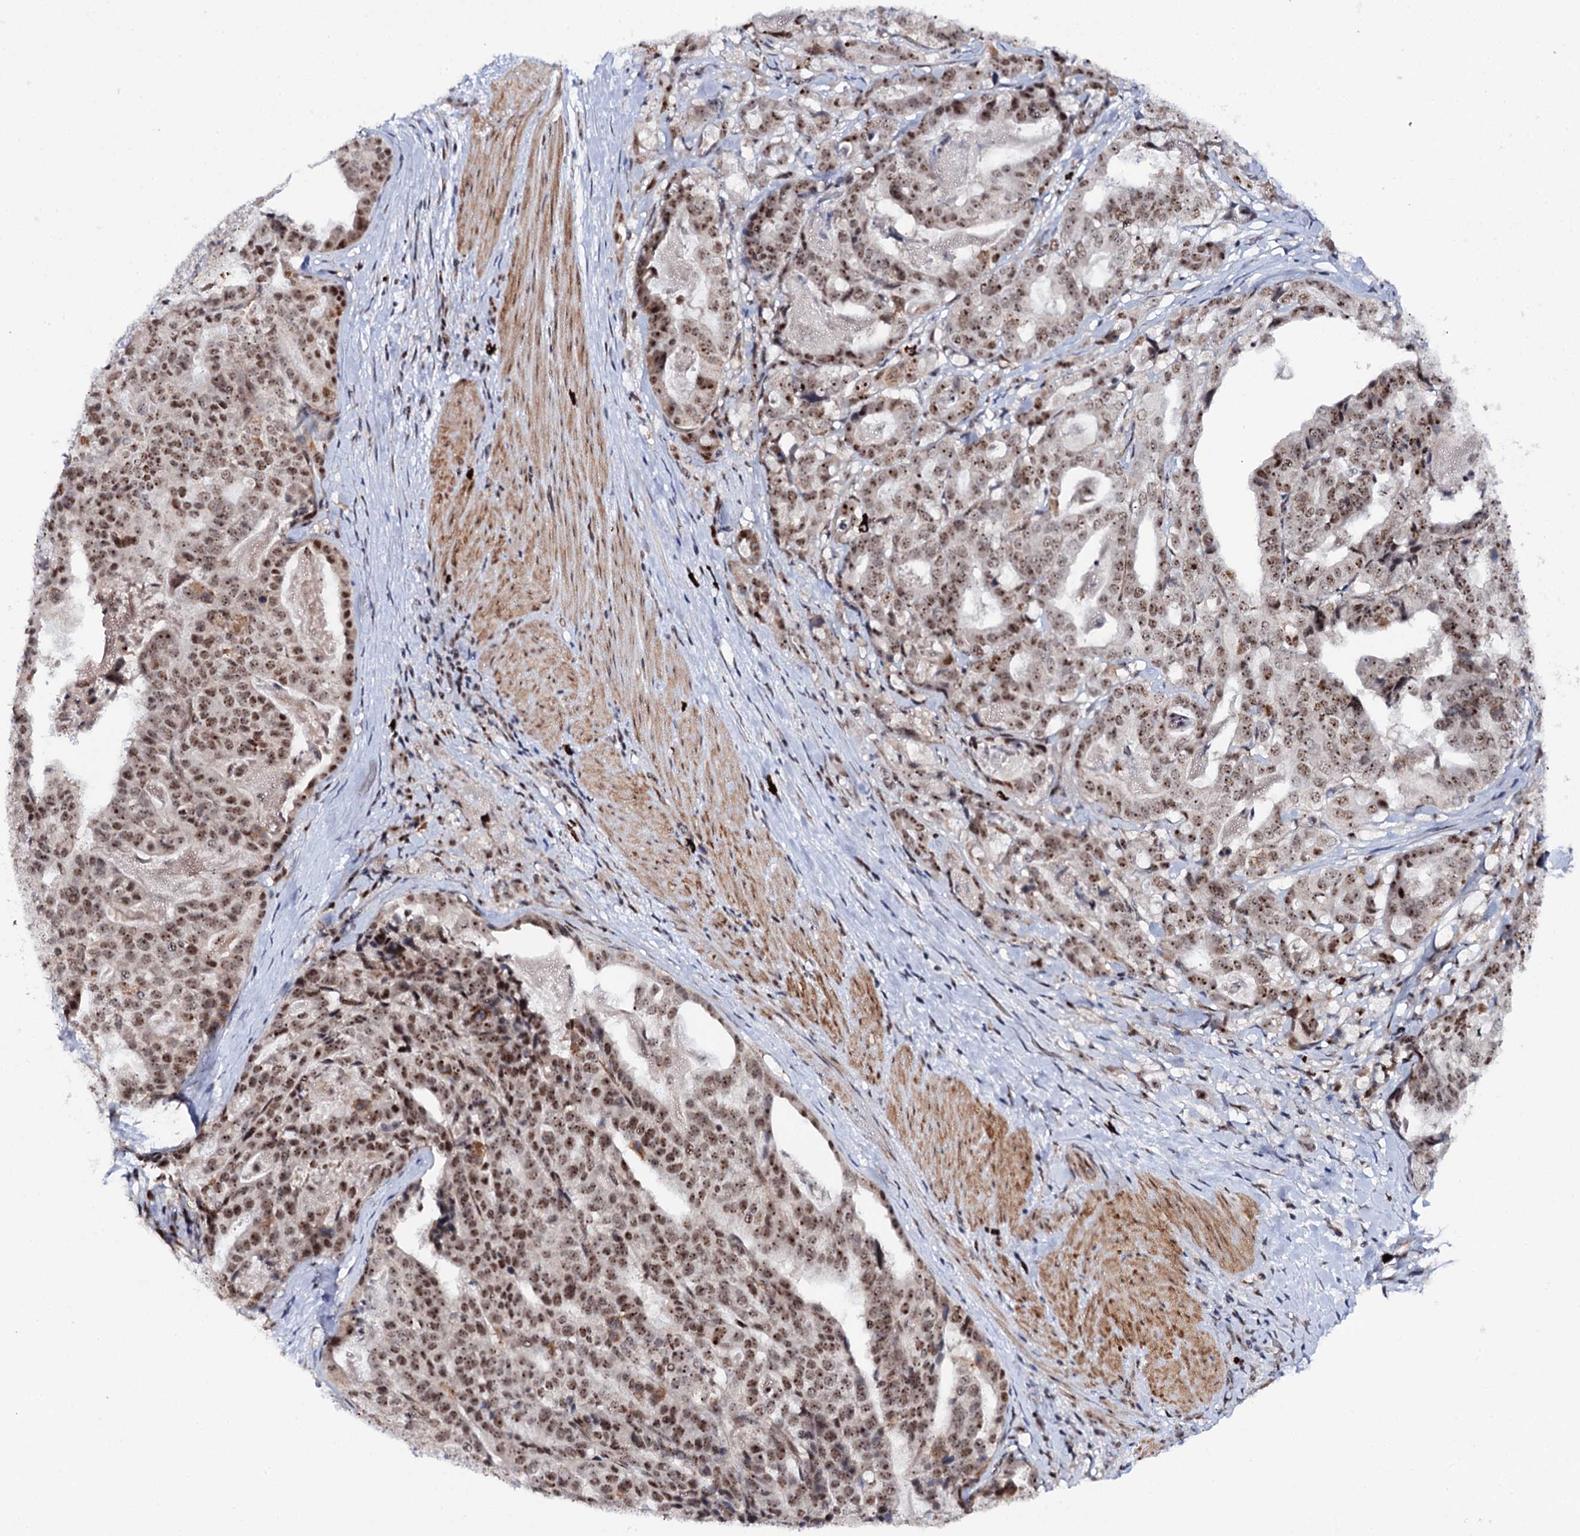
{"staining": {"intensity": "moderate", "quantity": ">75%", "location": "nuclear"}, "tissue": "stomach cancer", "cell_type": "Tumor cells", "image_type": "cancer", "snomed": [{"axis": "morphology", "description": "Adenocarcinoma, NOS"}, {"axis": "topography", "description": "Stomach"}], "caption": "Protein staining of stomach adenocarcinoma tissue demonstrates moderate nuclear staining in about >75% of tumor cells.", "gene": "BUD13", "patient": {"sex": "male", "age": 48}}